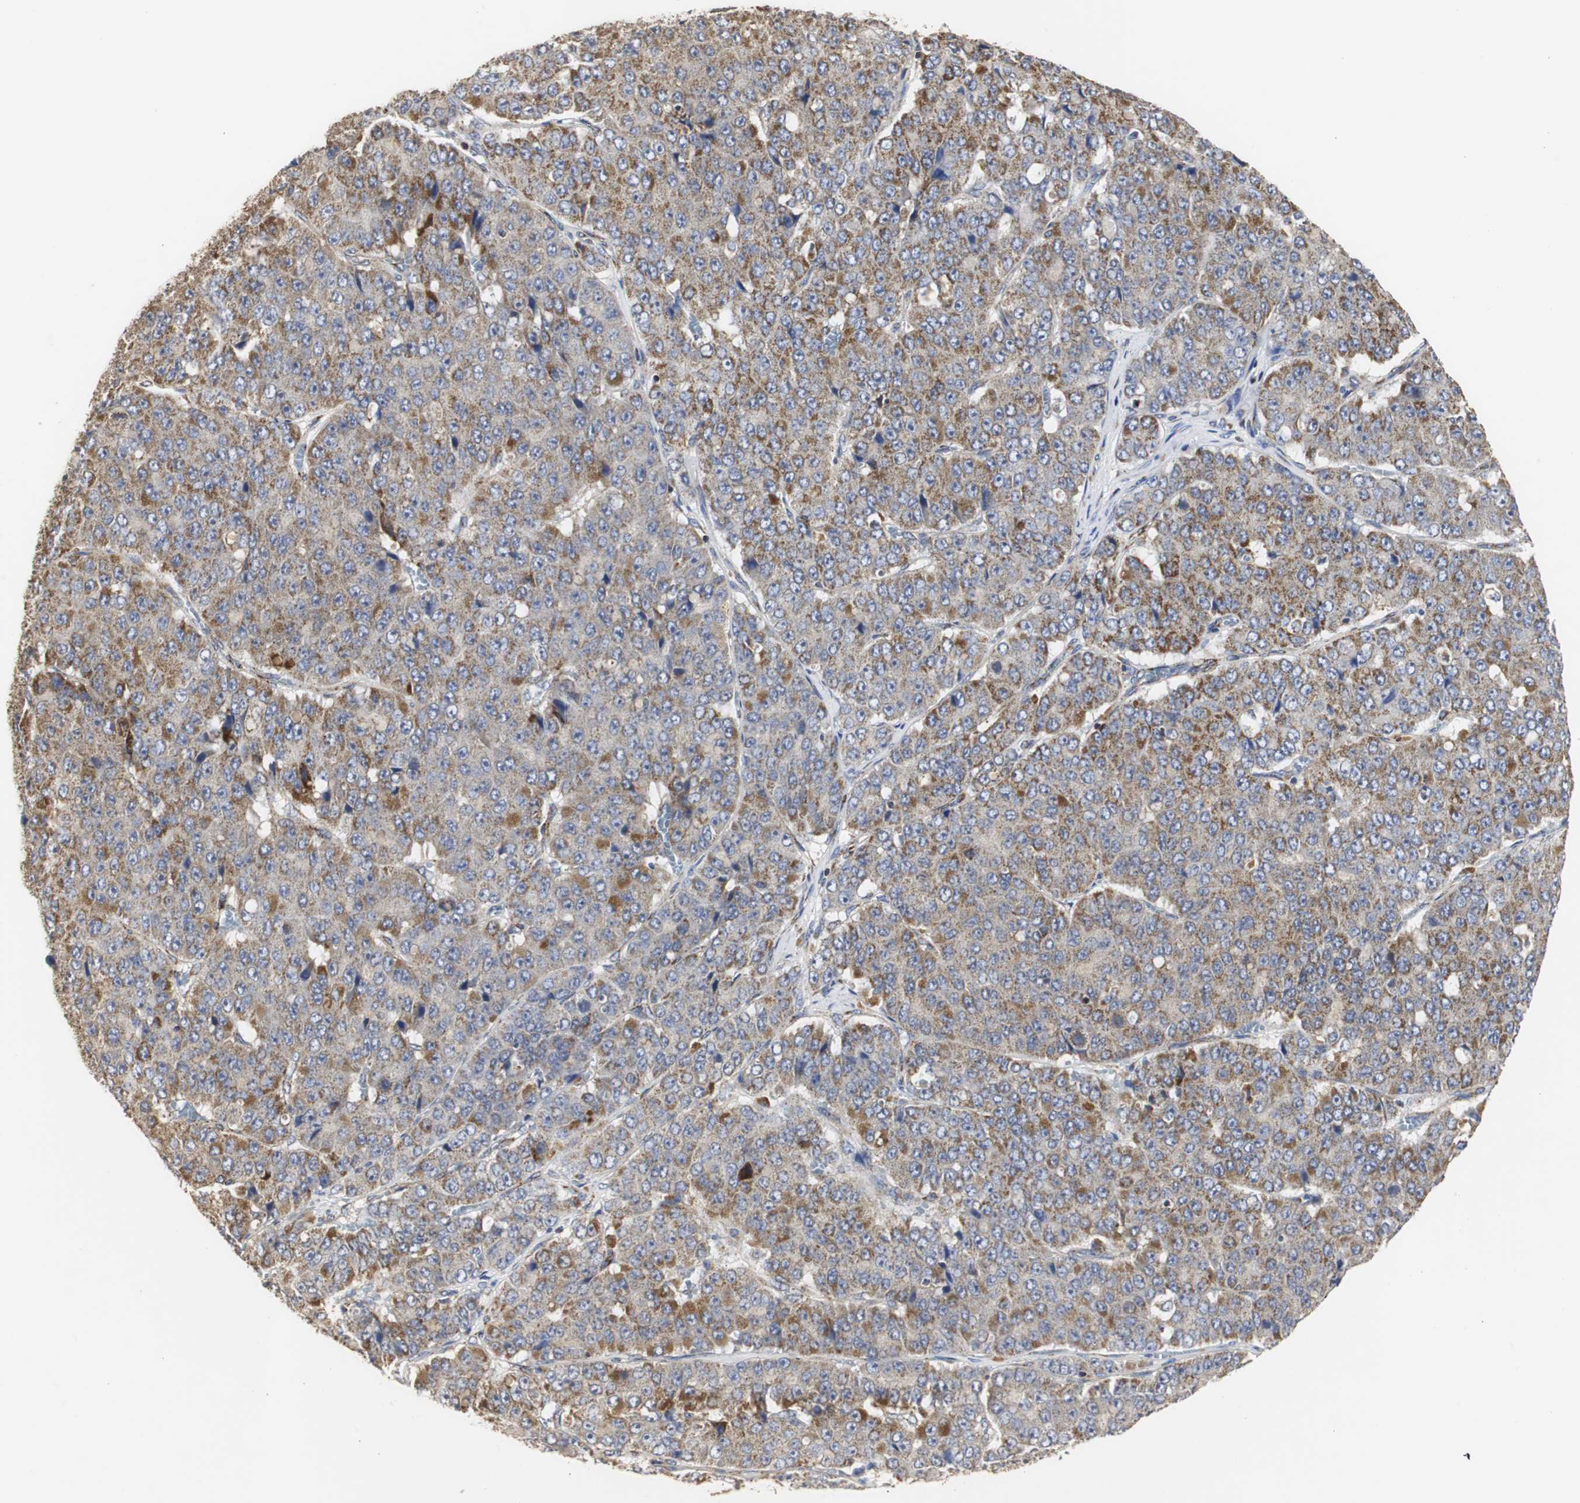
{"staining": {"intensity": "strong", "quantity": "25%-75%", "location": "cytoplasmic/membranous"}, "tissue": "pancreatic cancer", "cell_type": "Tumor cells", "image_type": "cancer", "snomed": [{"axis": "morphology", "description": "Adenocarcinoma, NOS"}, {"axis": "topography", "description": "Pancreas"}], "caption": "The immunohistochemical stain shows strong cytoplasmic/membranous positivity in tumor cells of pancreatic cancer (adenocarcinoma) tissue. (Brightfield microscopy of DAB IHC at high magnification).", "gene": "HSD17B10", "patient": {"sex": "male", "age": 50}}